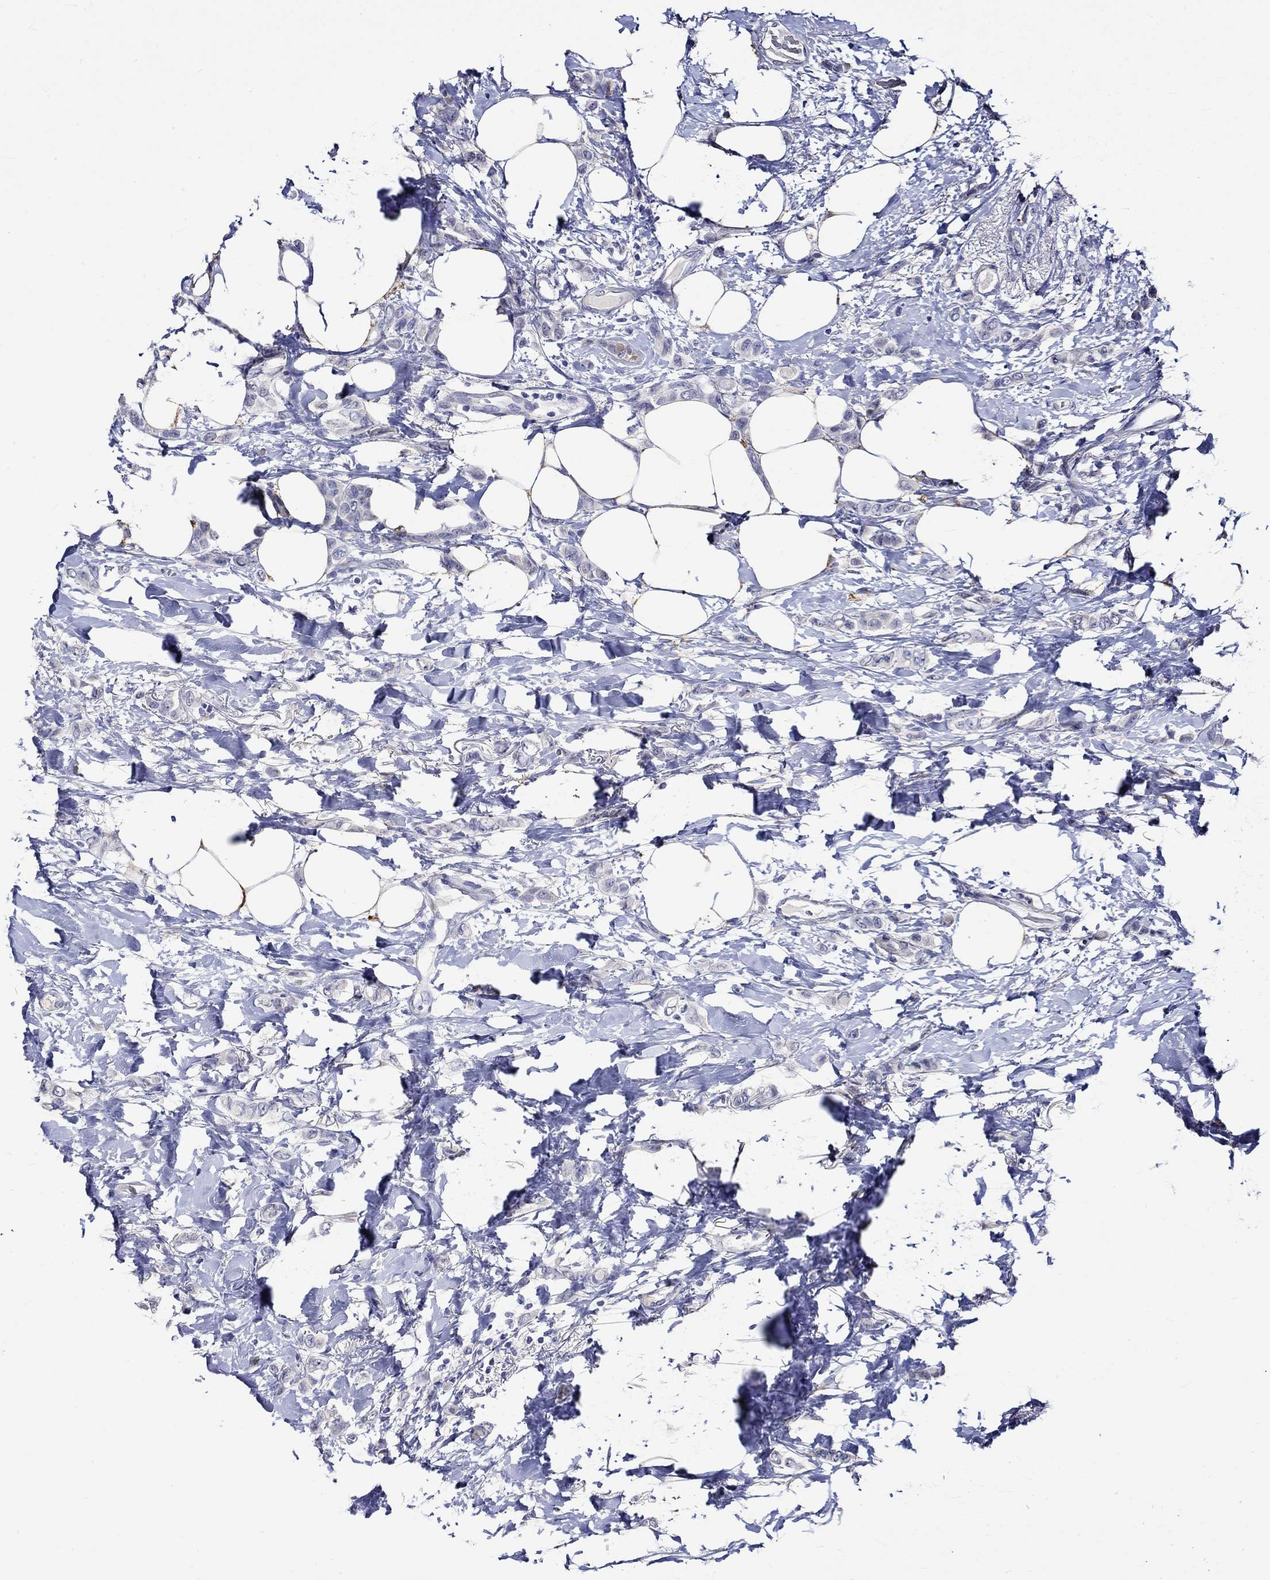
{"staining": {"intensity": "moderate", "quantity": "<25%", "location": "cytoplasmic/membranous"}, "tissue": "breast cancer", "cell_type": "Tumor cells", "image_type": "cancer", "snomed": [{"axis": "morphology", "description": "Lobular carcinoma"}, {"axis": "topography", "description": "Breast"}], "caption": "Human lobular carcinoma (breast) stained for a protein (brown) demonstrates moderate cytoplasmic/membranous positive expression in approximately <25% of tumor cells.", "gene": "CRYAB", "patient": {"sex": "female", "age": 66}}